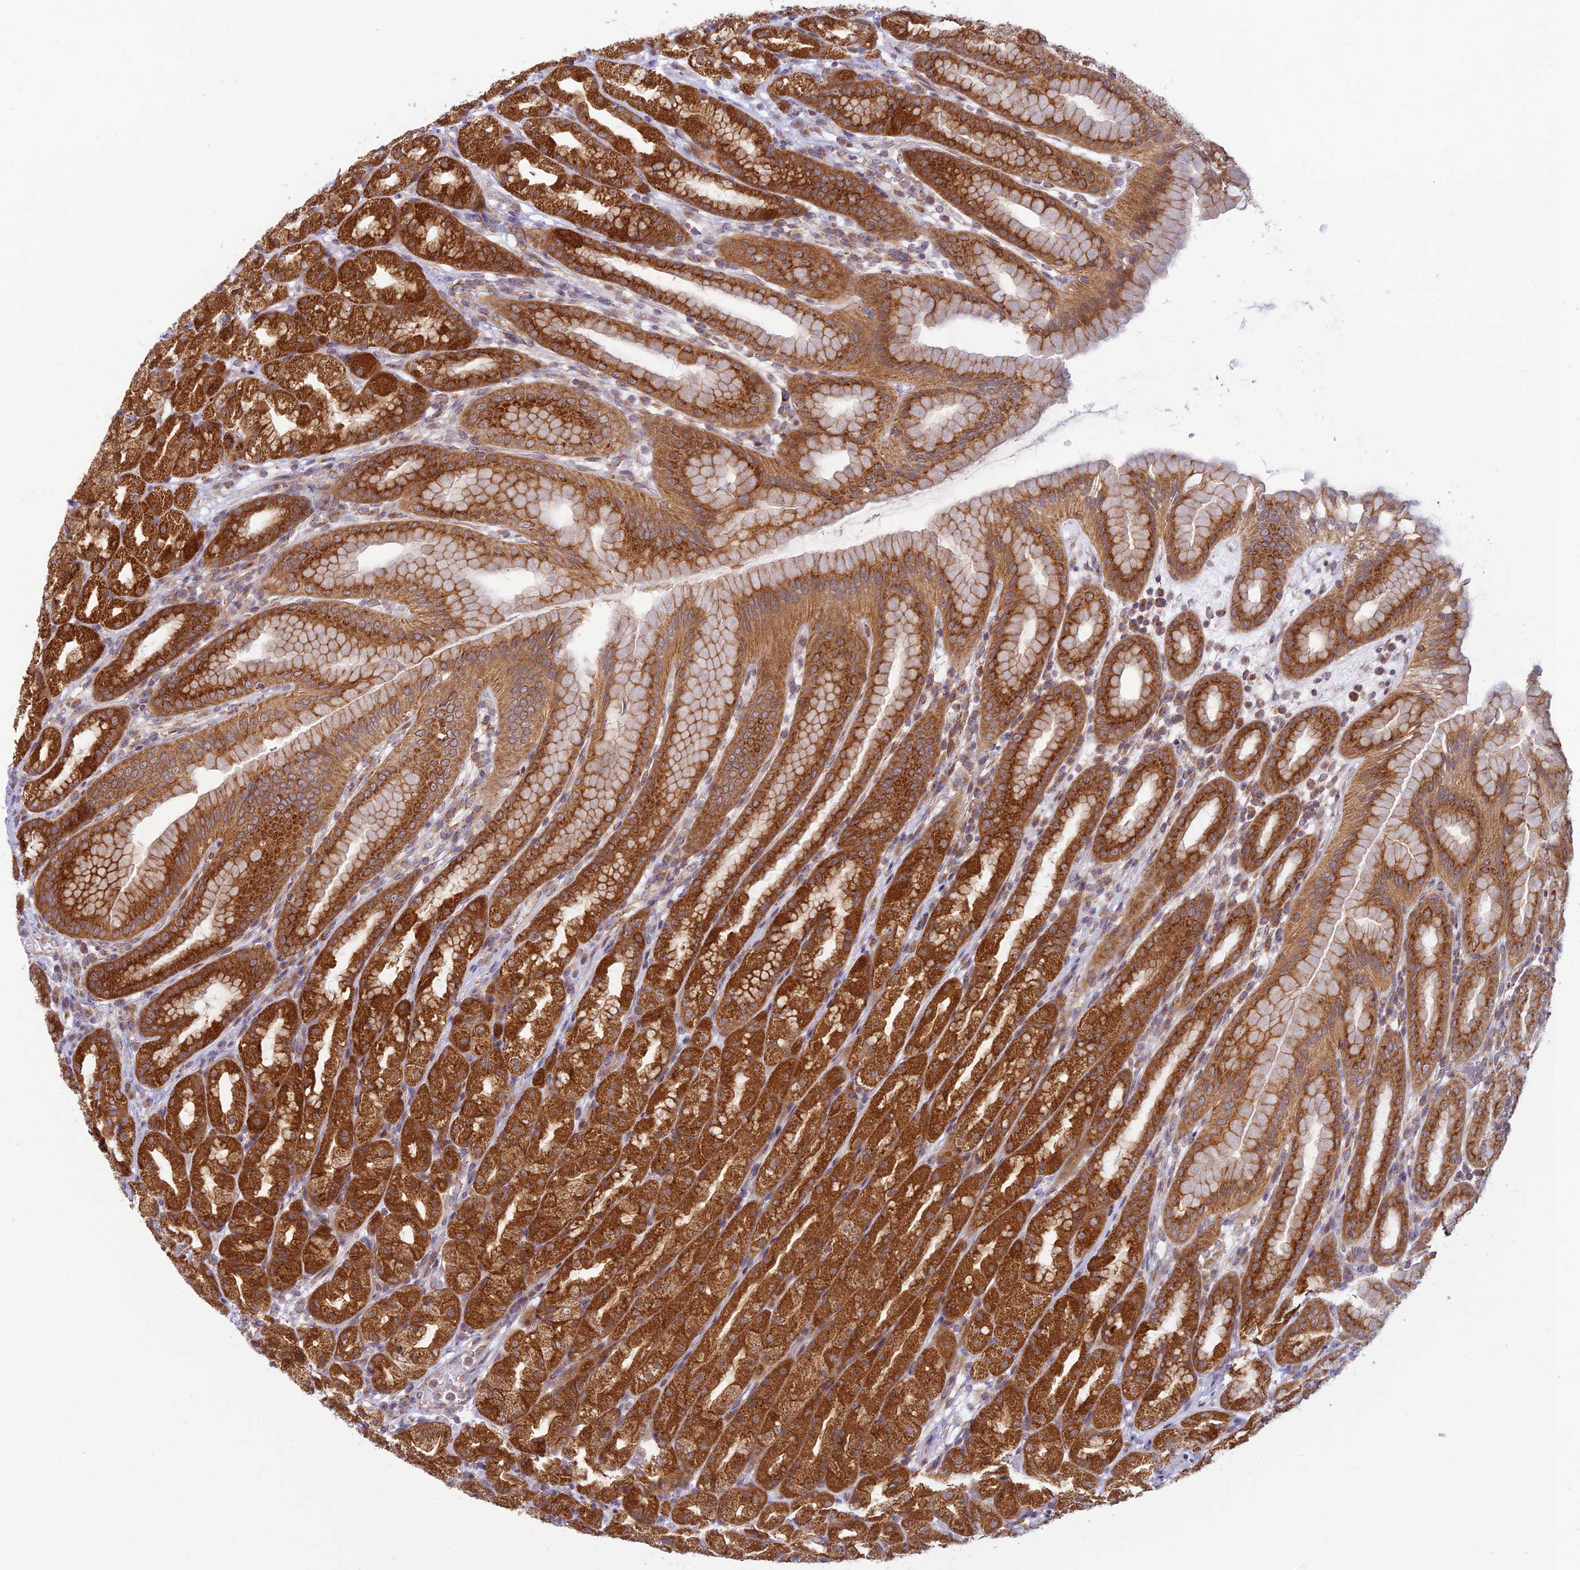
{"staining": {"intensity": "strong", "quantity": ">75%", "location": "cytoplasmic/membranous"}, "tissue": "stomach", "cell_type": "Glandular cells", "image_type": "normal", "snomed": [{"axis": "morphology", "description": "Normal tissue, NOS"}, {"axis": "topography", "description": "Stomach, upper"}], "caption": "An immunohistochemistry micrograph of unremarkable tissue is shown. Protein staining in brown shows strong cytoplasmic/membranous positivity in stomach within glandular cells.", "gene": "HOOK2", "patient": {"sex": "male", "age": 68}}